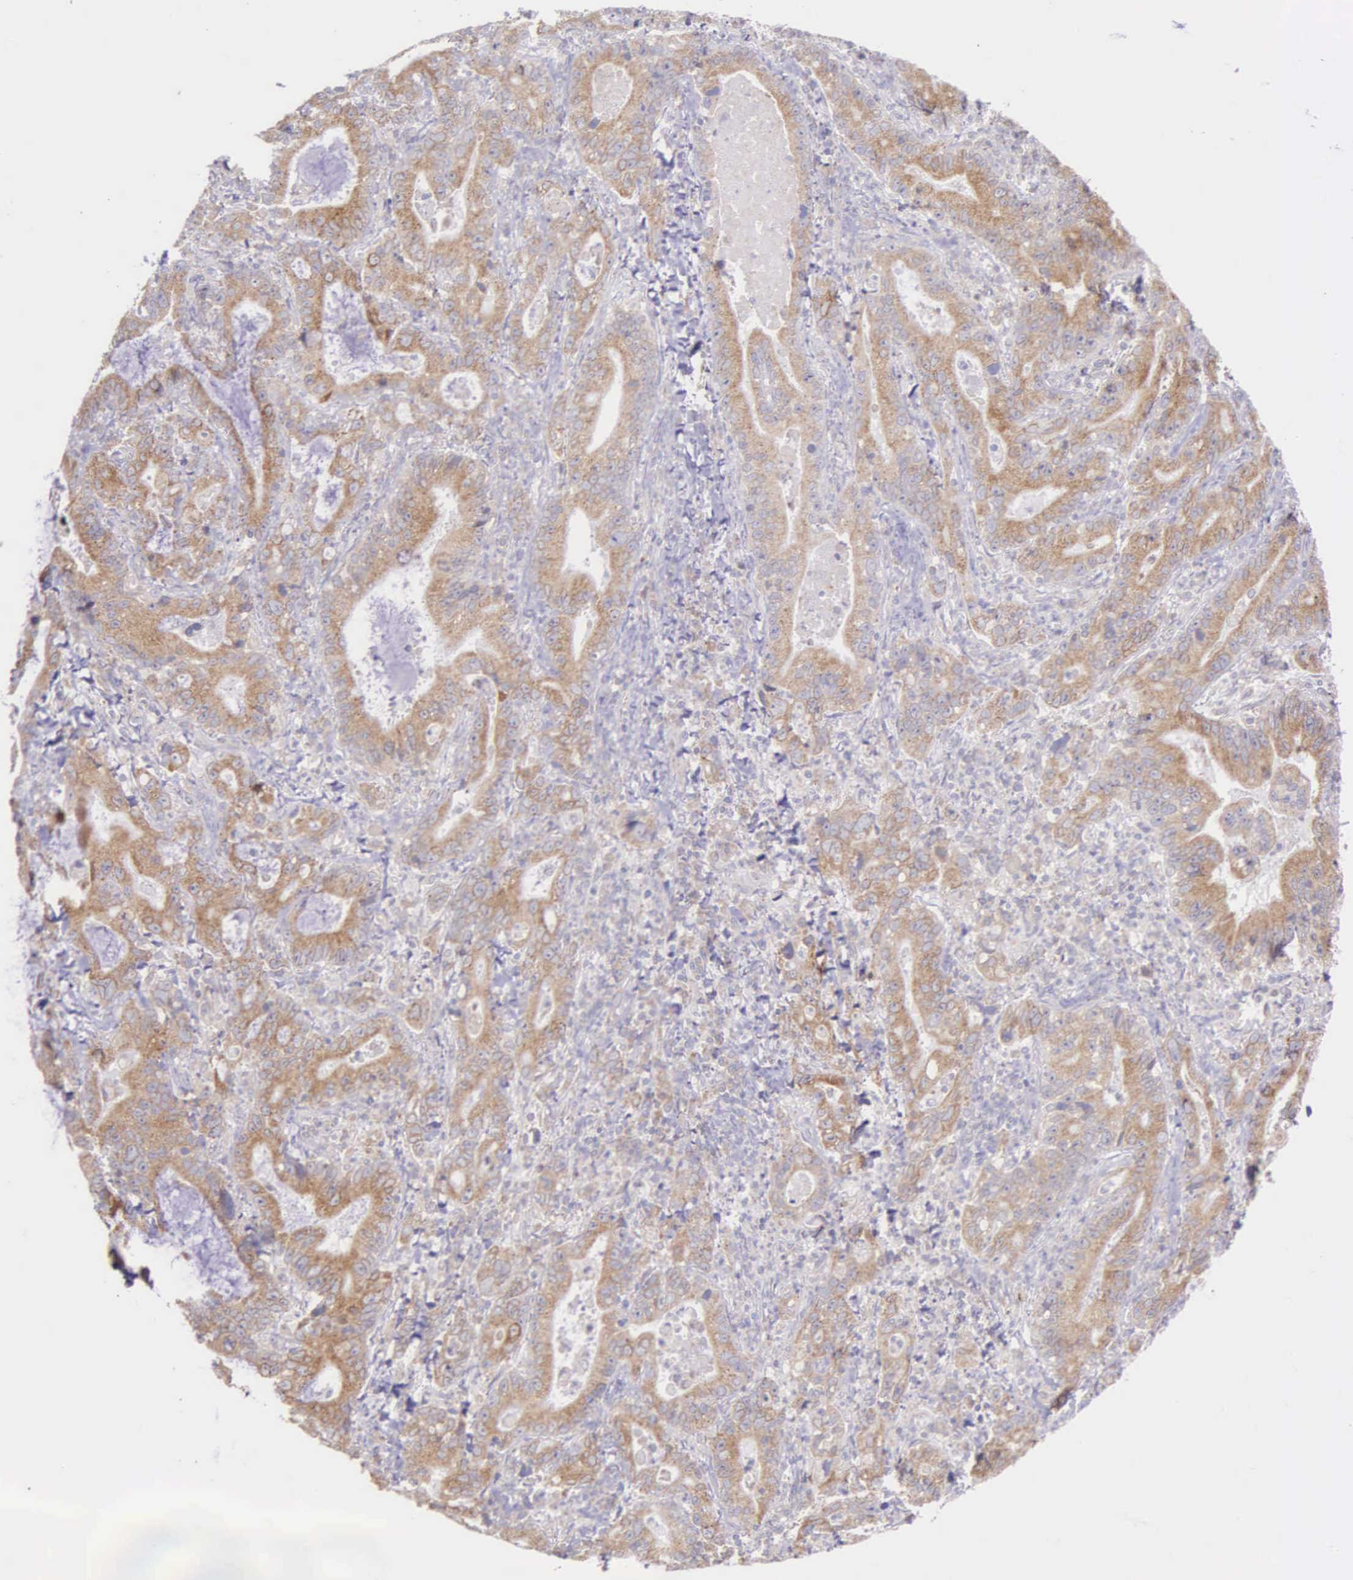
{"staining": {"intensity": "moderate", "quantity": ">75%", "location": "cytoplasmic/membranous"}, "tissue": "stomach cancer", "cell_type": "Tumor cells", "image_type": "cancer", "snomed": [{"axis": "morphology", "description": "Adenocarcinoma, NOS"}, {"axis": "topography", "description": "Stomach, upper"}], "caption": "Protein positivity by IHC shows moderate cytoplasmic/membranous positivity in approximately >75% of tumor cells in stomach cancer (adenocarcinoma).", "gene": "NSDHL", "patient": {"sex": "male", "age": 63}}